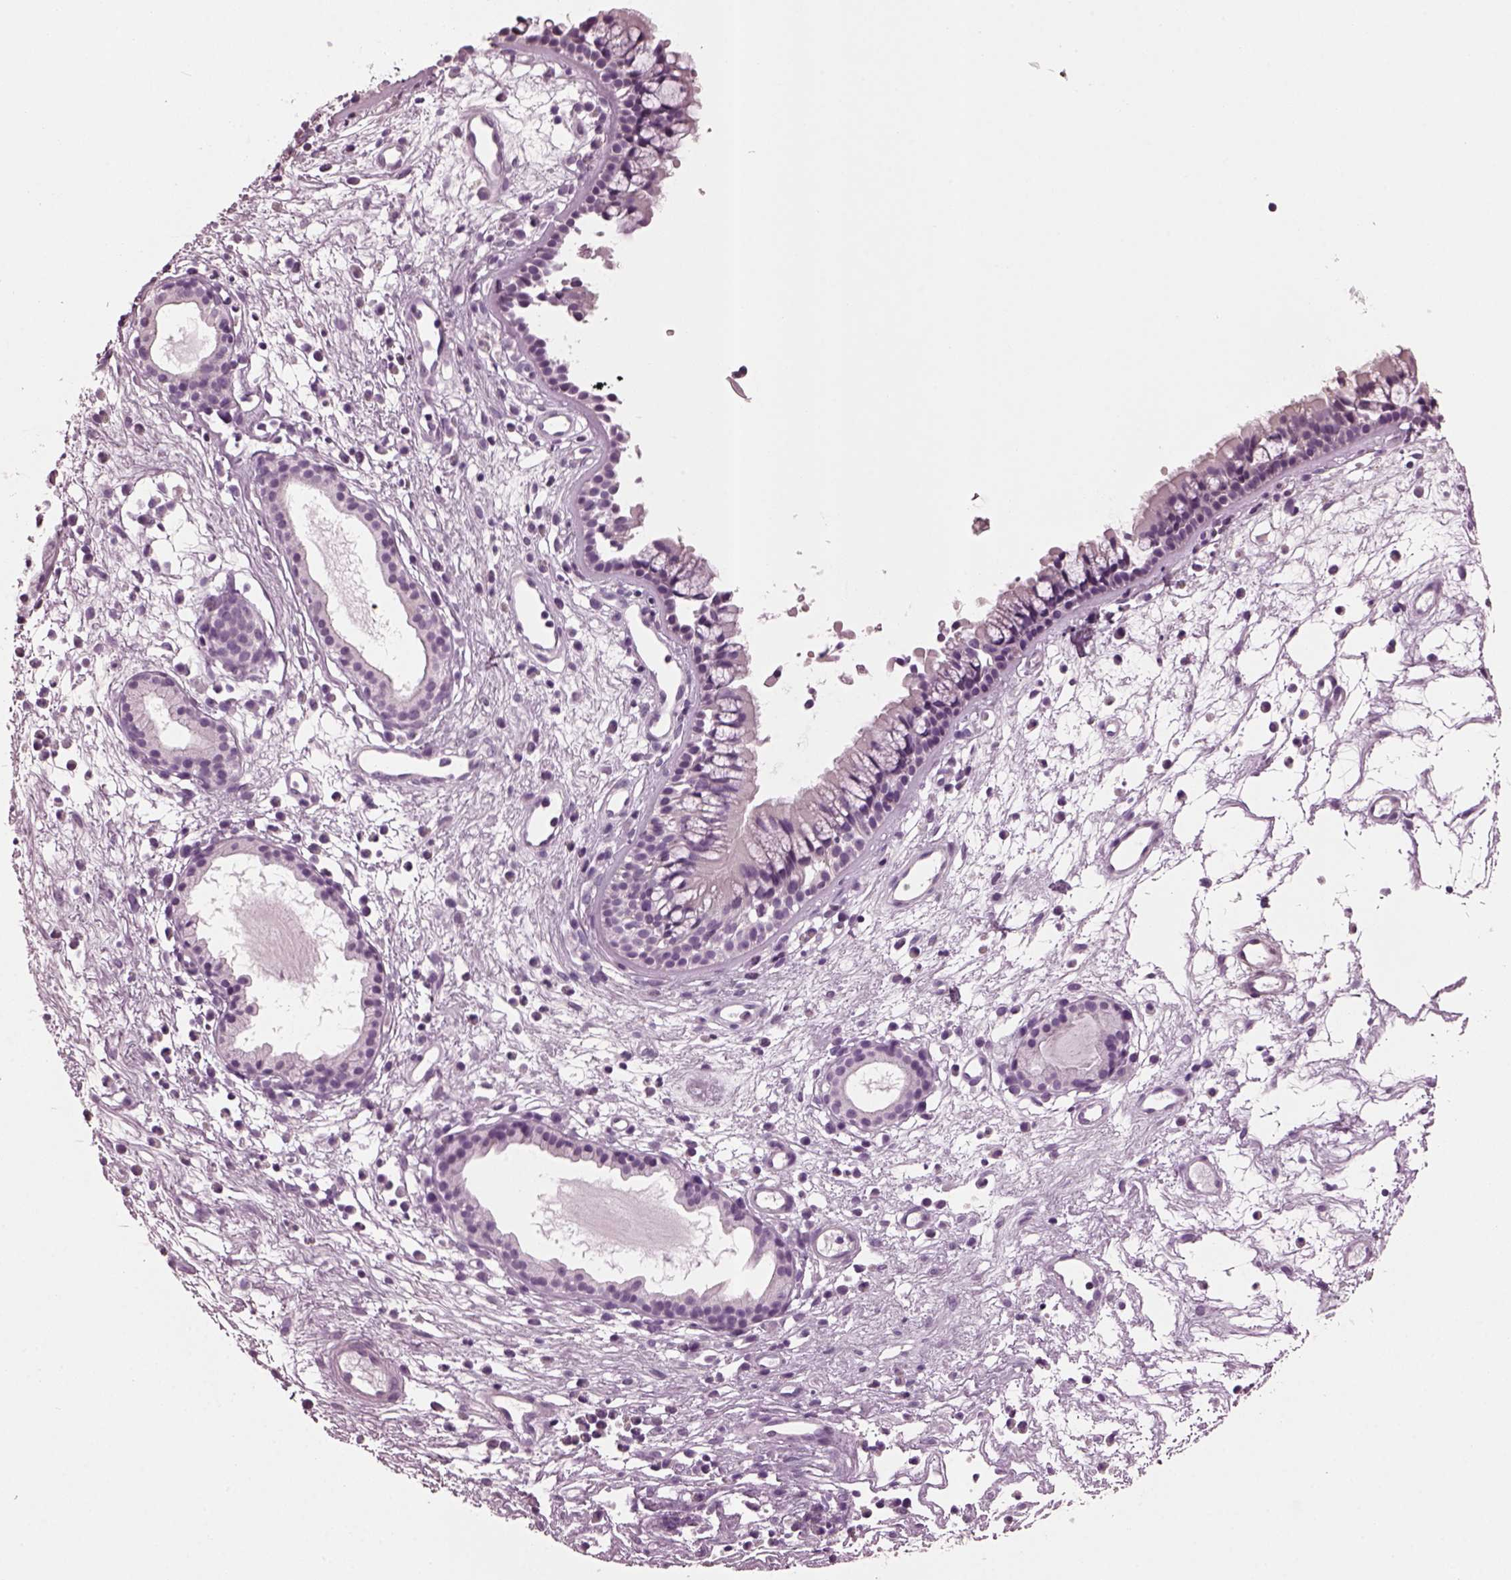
{"staining": {"intensity": "negative", "quantity": "none", "location": "none"}, "tissue": "nasopharynx", "cell_type": "Respiratory epithelial cells", "image_type": "normal", "snomed": [{"axis": "morphology", "description": "Normal tissue, NOS"}, {"axis": "topography", "description": "Nasopharynx"}], "caption": "Immunohistochemistry photomicrograph of unremarkable human nasopharynx stained for a protein (brown), which exhibits no positivity in respiratory epithelial cells. (DAB immunohistochemistry with hematoxylin counter stain).", "gene": "SLC6A17", "patient": {"sex": "male", "age": 77}}